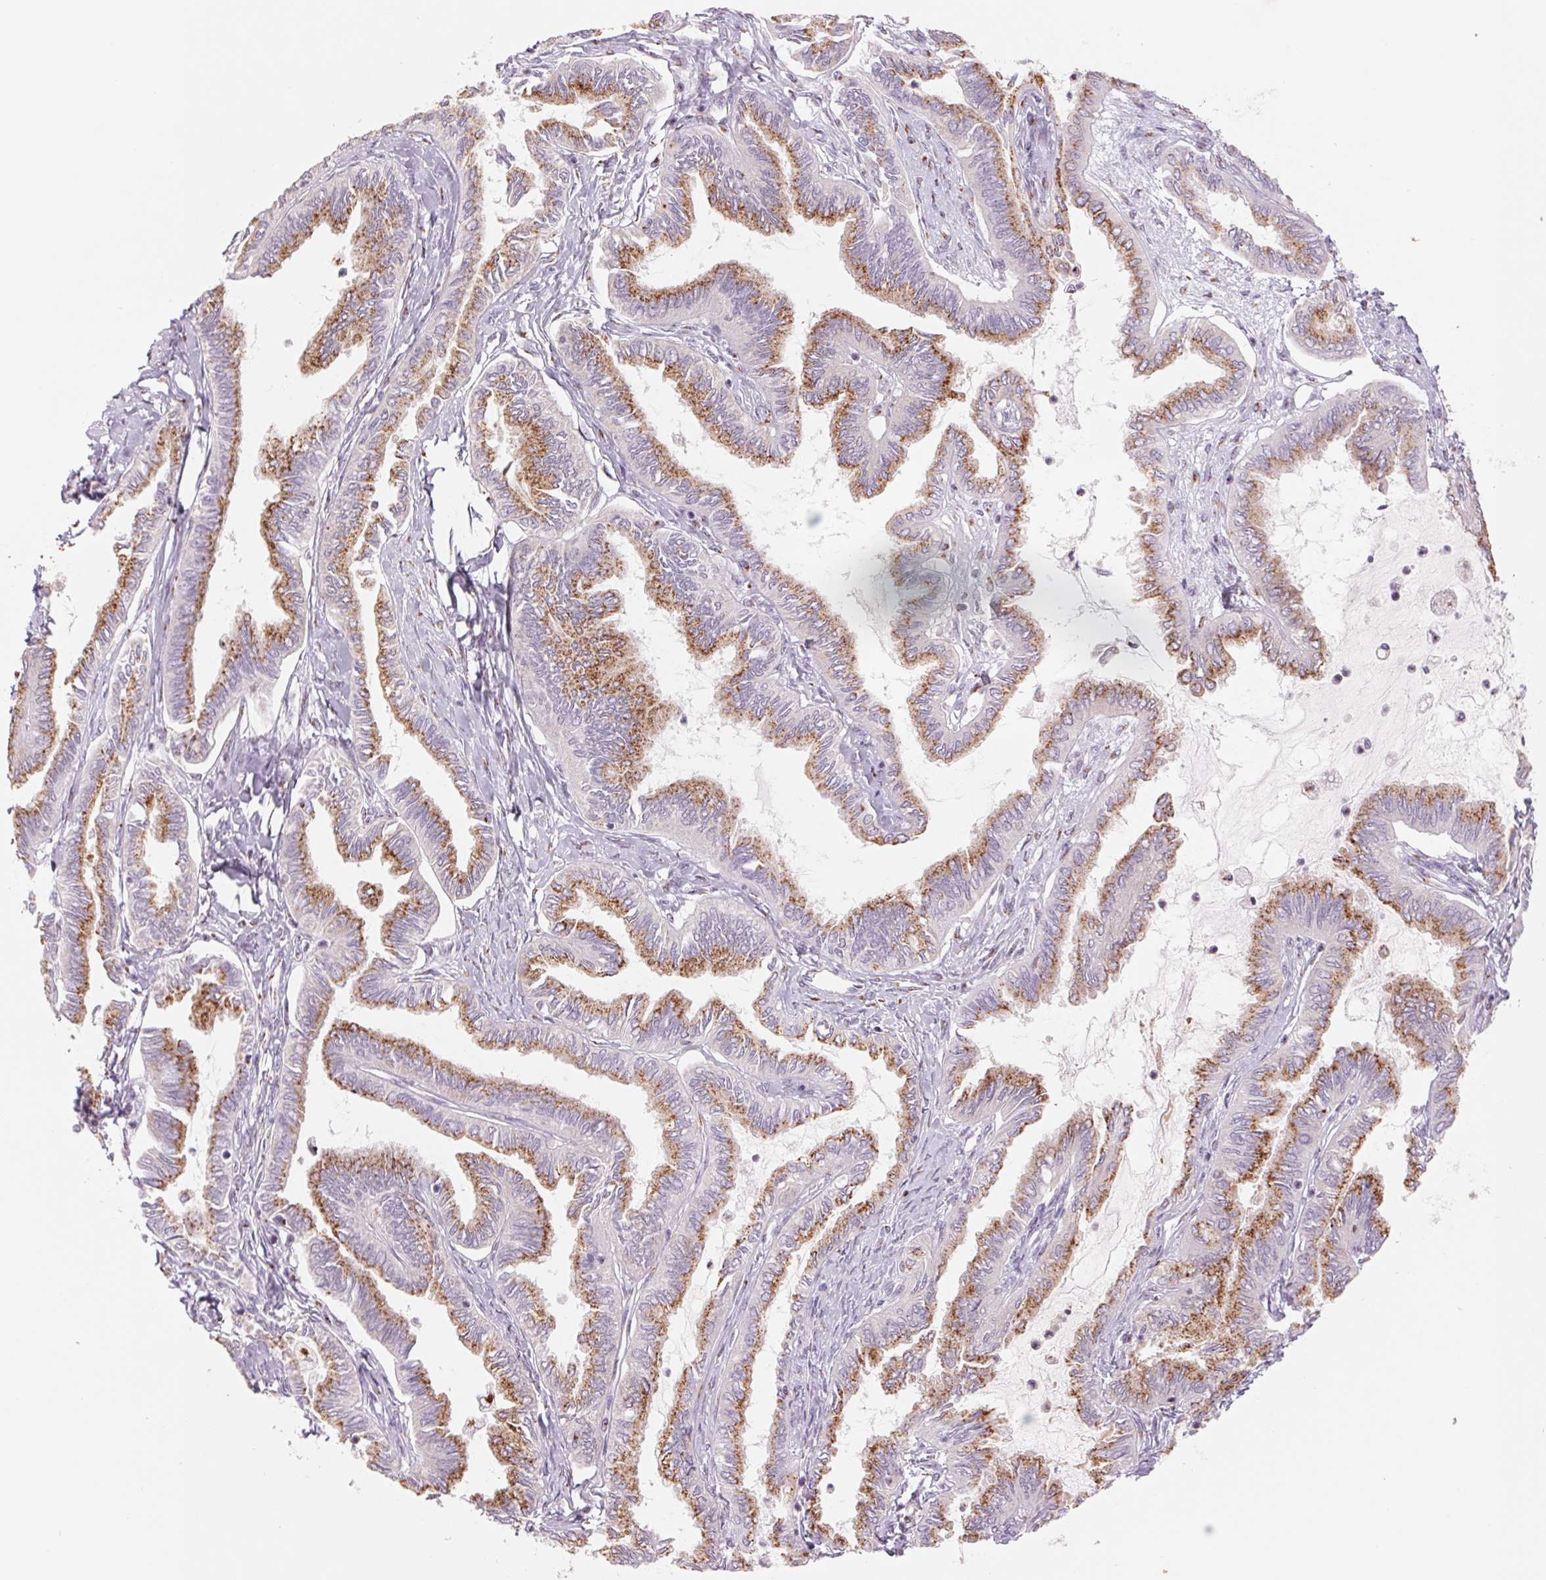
{"staining": {"intensity": "moderate", "quantity": ">75%", "location": "cytoplasmic/membranous"}, "tissue": "ovarian cancer", "cell_type": "Tumor cells", "image_type": "cancer", "snomed": [{"axis": "morphology", "description": "Carcinoma, endometroid"}, {"axis": "topography", "description": "Ovary"}], "caption": "Protein staining by immunohistochemistry exhibits moderate cytoplasmic/membranous positivity in approximately >75% of tumor cells in ovarian cancer.", "gene": "GALNT7", "patient": {"sex": "female", "age": 70}}